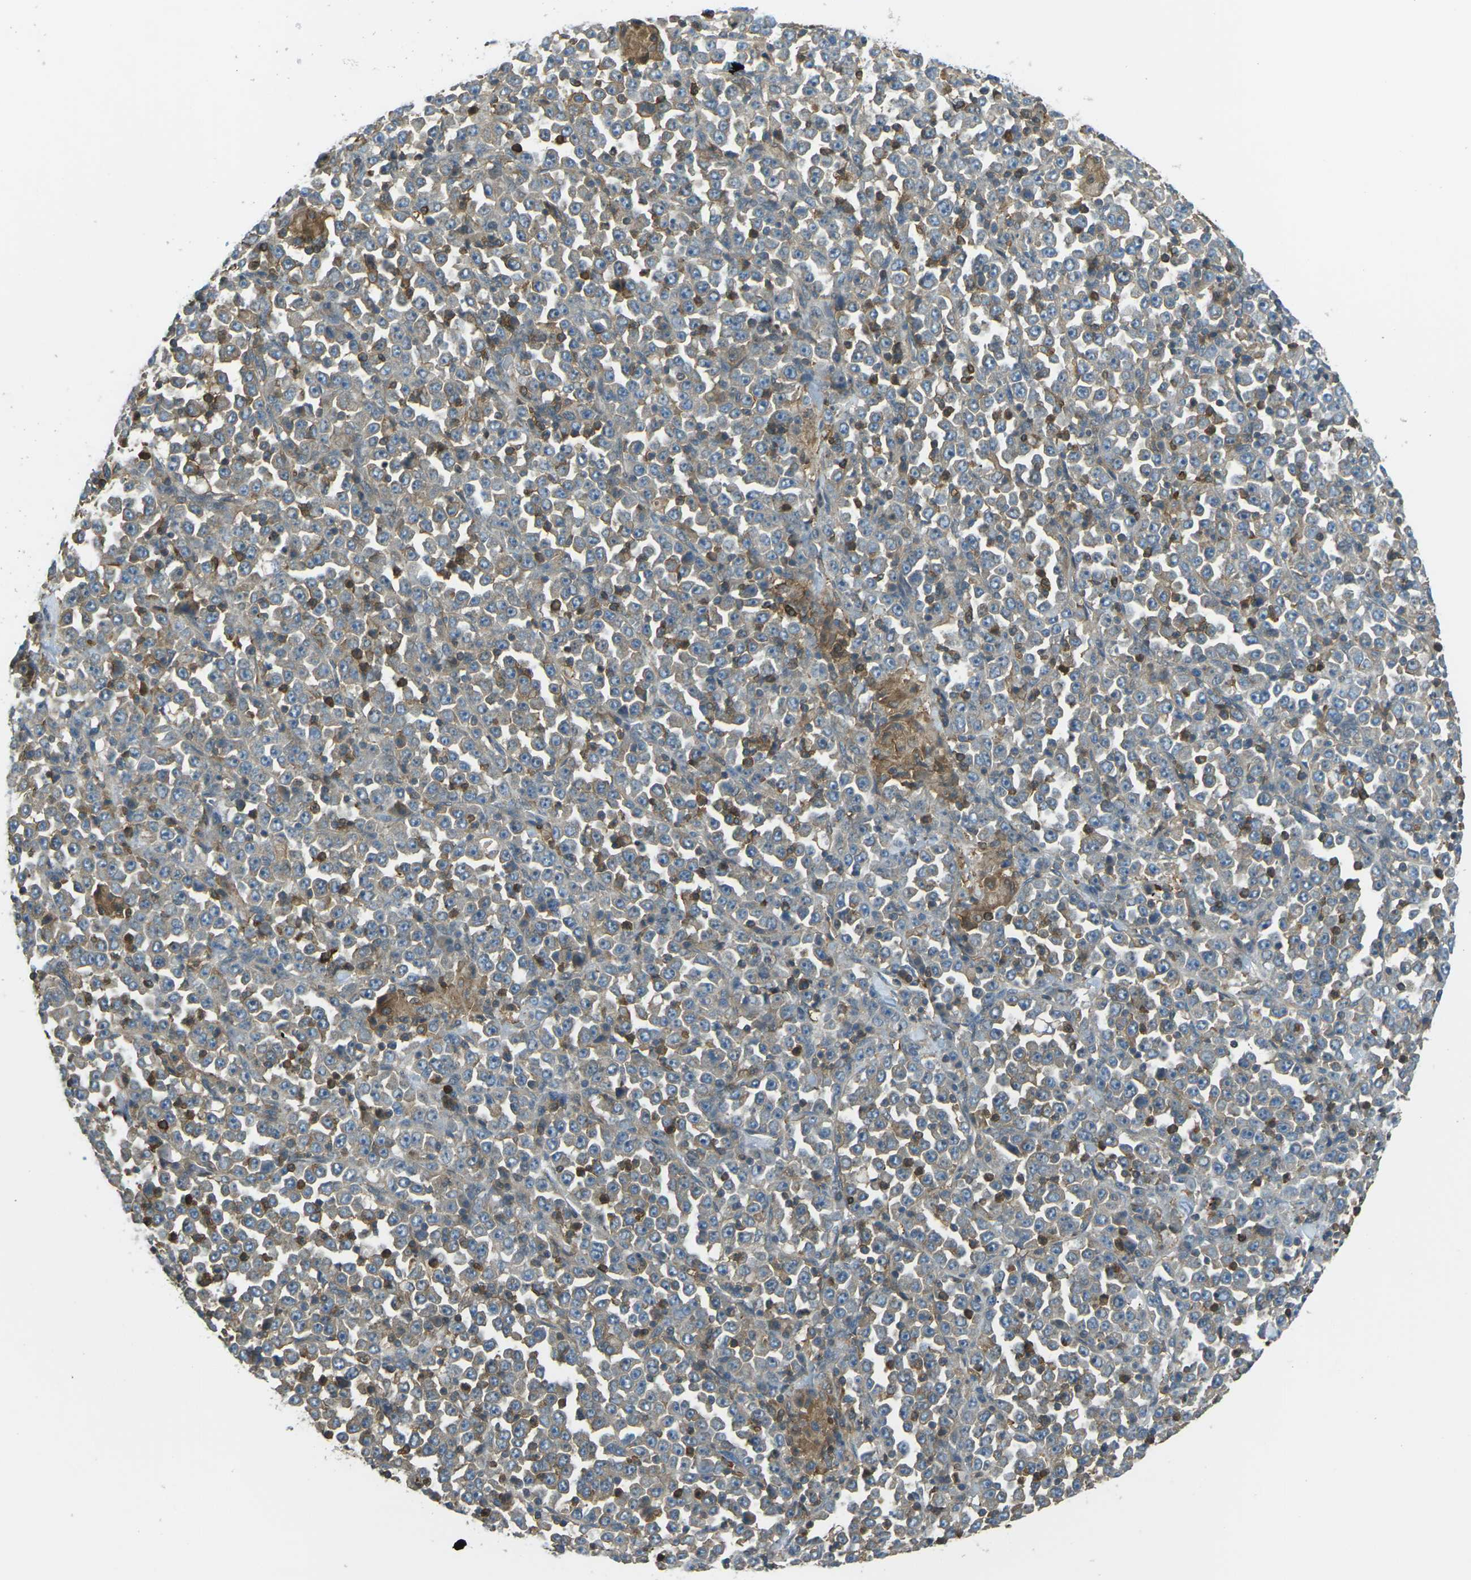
{"staining": {"intensity": "weak", "quantity": ">75%", "location": "cytoplasmic/membranous"}, "tissue": "stomach cancer", "cell_type": "Tumor cells", "image_type": "cancer", "snomed": [{"axis": "morphology", "description": "Normal tissue, NOS"}, {"axis": "morphology", "description": "Adenocarcinoma, NOS"}, {"axis": "topography", "description": "Stomach, upper"}, {"axis": "topography", "description": "Stomach"}], "caption": "Approximately >75% of tumor cells in human adenocarcinoma (stomach) show weak cytoplasmic/membranous protein expression as visualized by brown immunohistochemical staining.", "gene": "PIEZO2", "patient": {"sex": "male", "age": 59}}